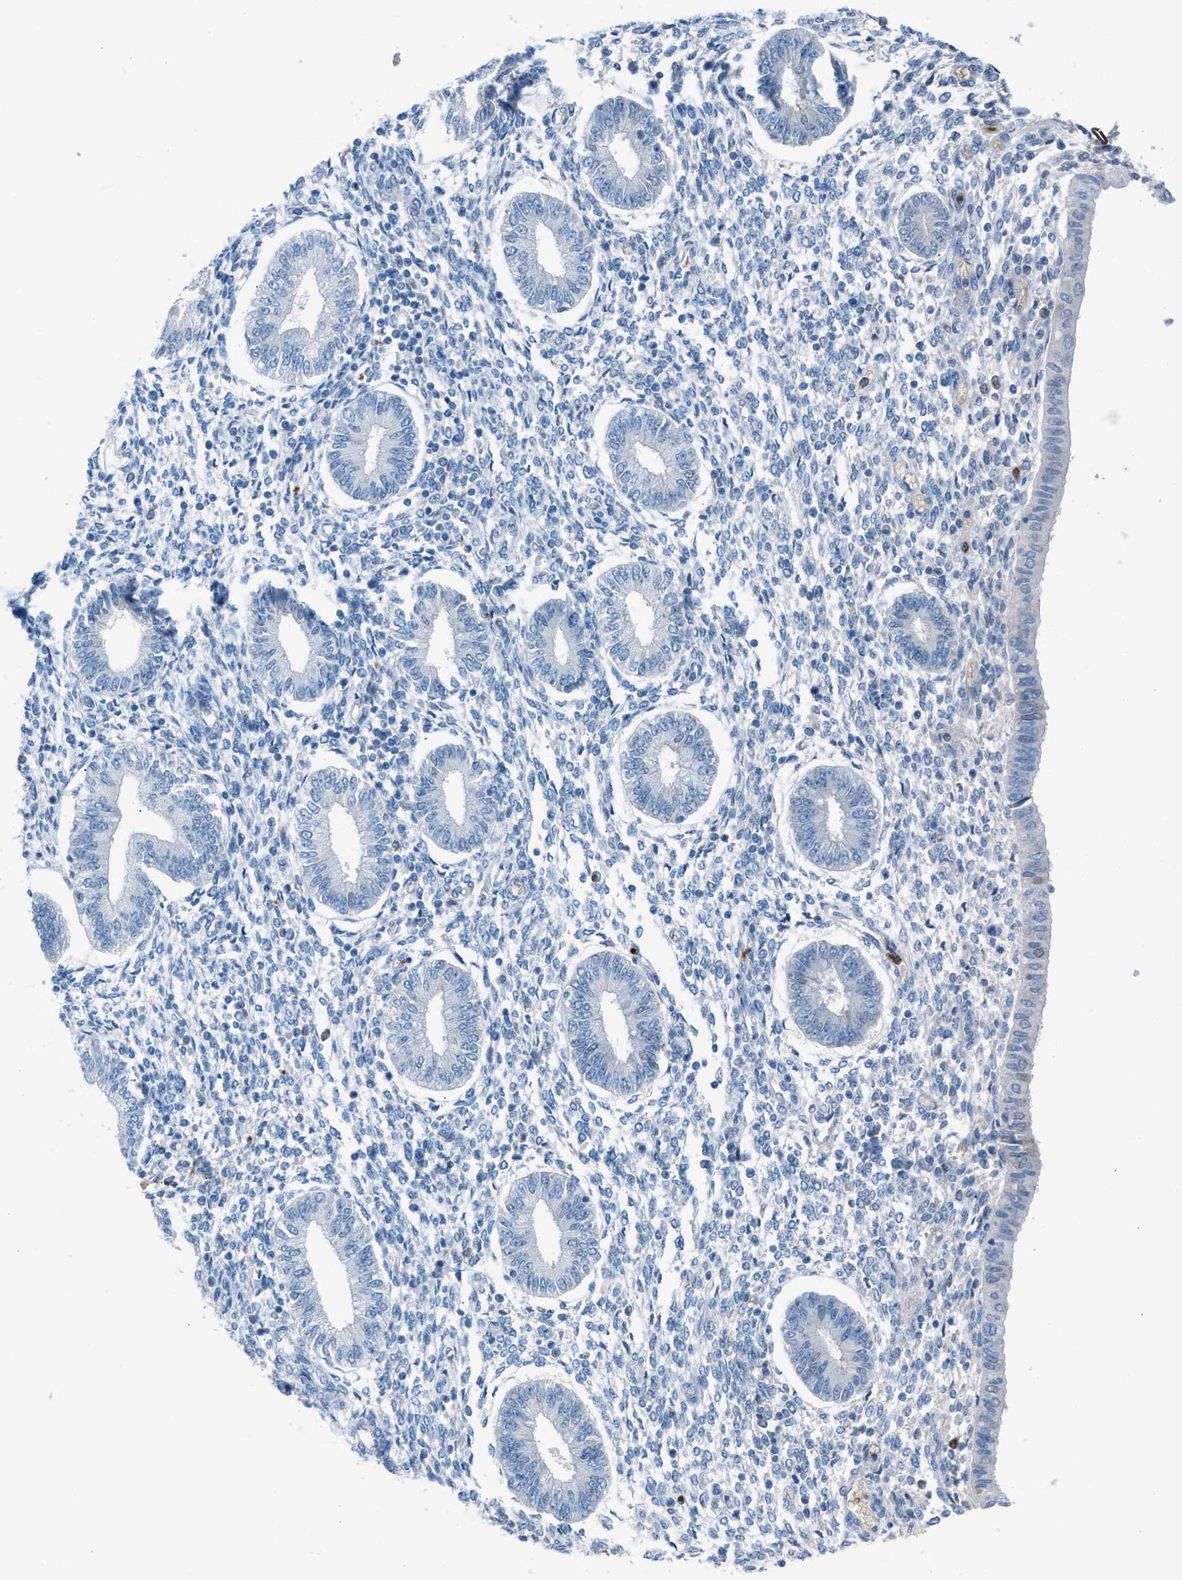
{"staining": {"intensity": "negative", "quantity": "none", "location": "none"}, "tissue": "endometrium", "cell_type": "Cells in endometrial stroma", "image_type": "normal", "snomed": [{"axis": "morphology", "description": "Normal tissue, NOS"}, {"axis": "topography", "description": "Endometrium"}], "caption": "Immunohistochemistry micrograph of normal endometrium: human endometrium stained with DAB reveals no significant protein expression in cells in endometrial stroma.", "gene": "CFAP77", "patient": {"sex": "female", "age": 50}}